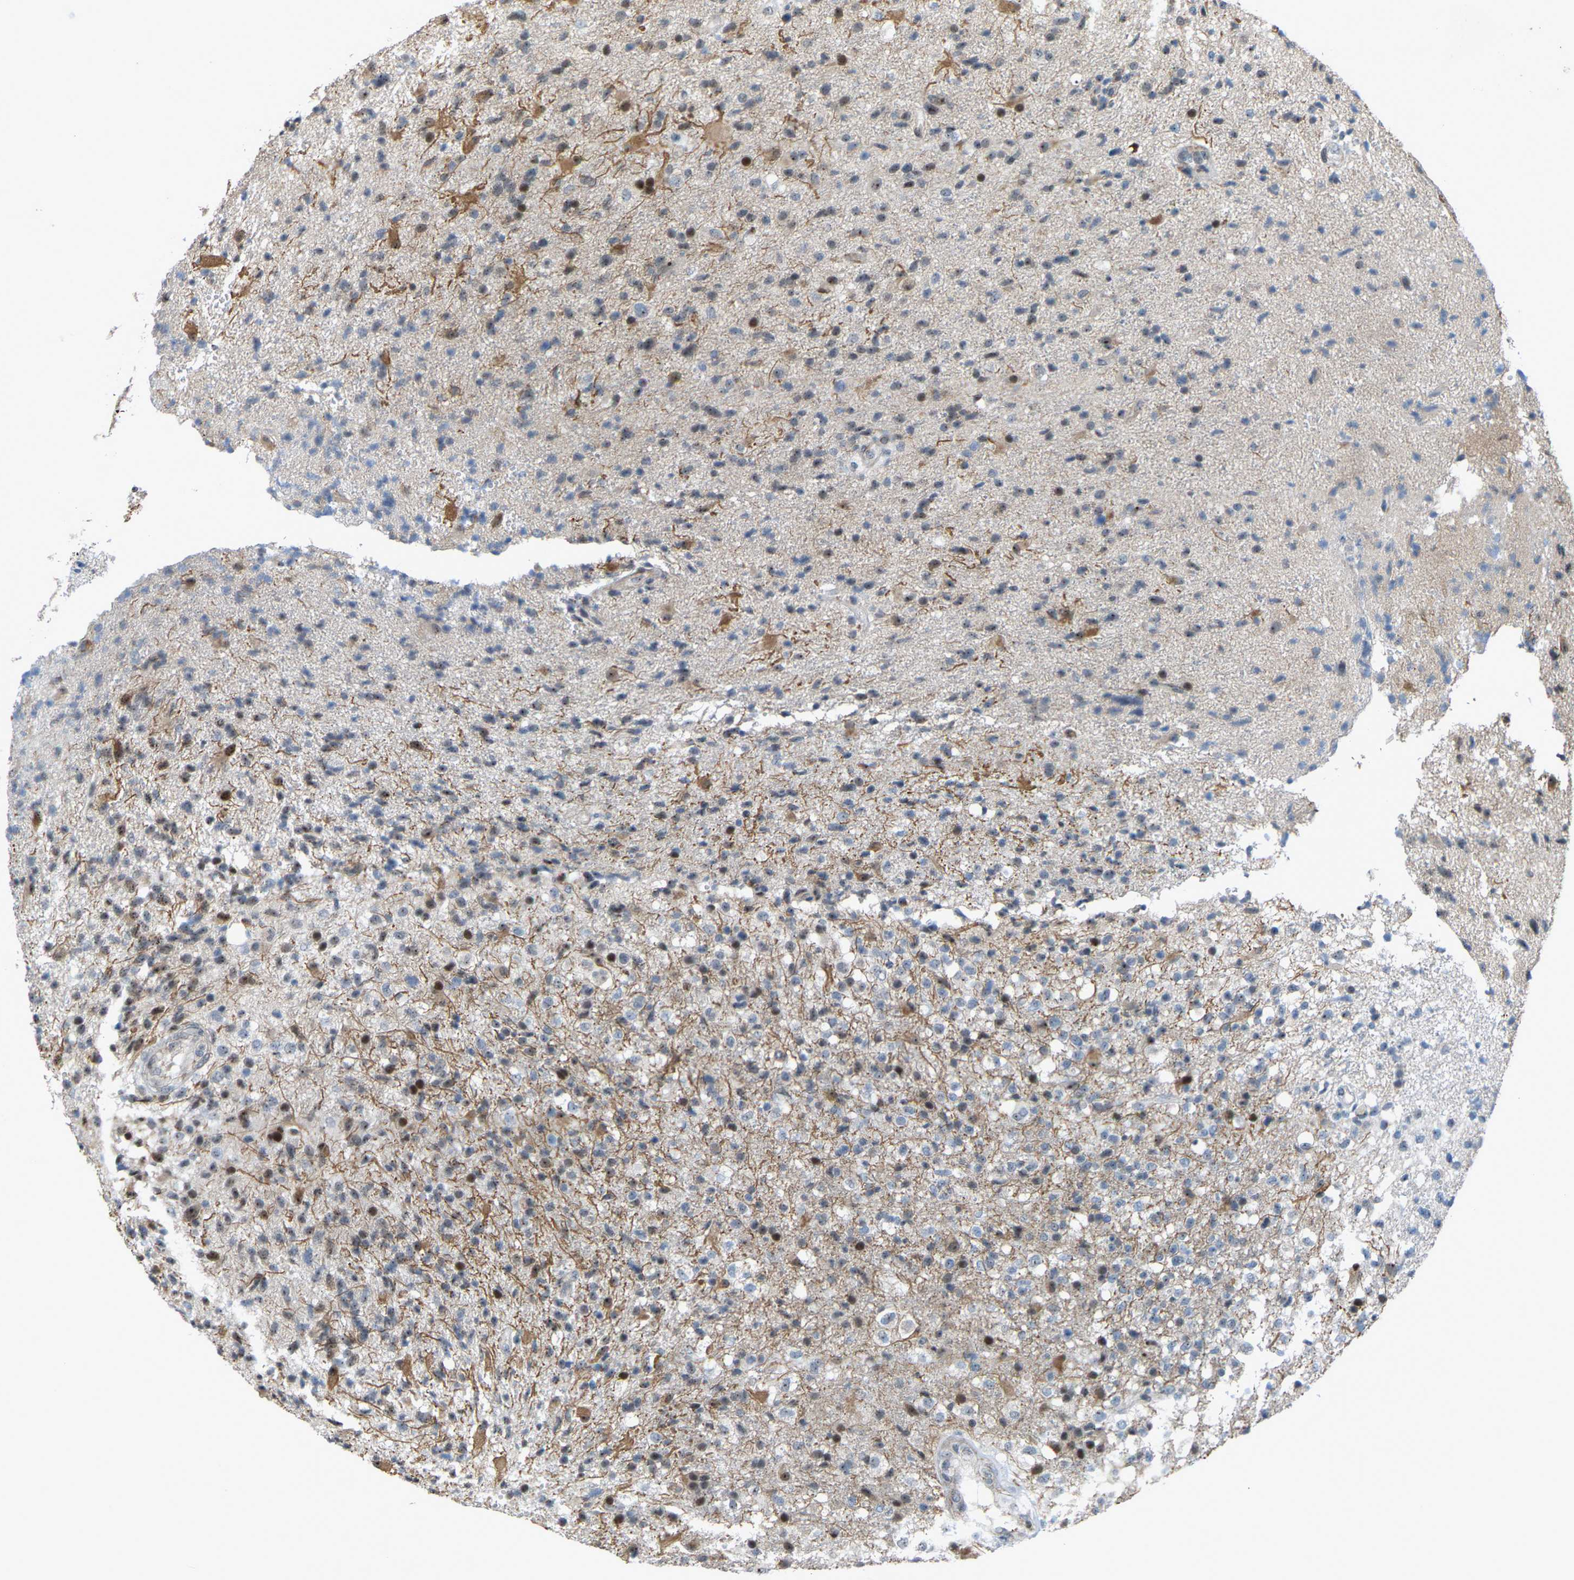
{"staining": {"intensity": "moderate", "quantity": "<25%", "location": "nuclear"}, "tissue": "glioma", "cell_type": "Tumor cells", "image_type": "cancer", "snomed": [{"axis": "morphology", "description": "Glioma, malignant, High grade"}, {"axis": "topography", "description": "Brain"}], "caption": "Approximately <25% of tumor cells in glioma display moderate nuclear protein positivity as visualized by brown immunohistochemical staining.", "gene": "CROT", "patient": {"sex": "male", "age": 72}}